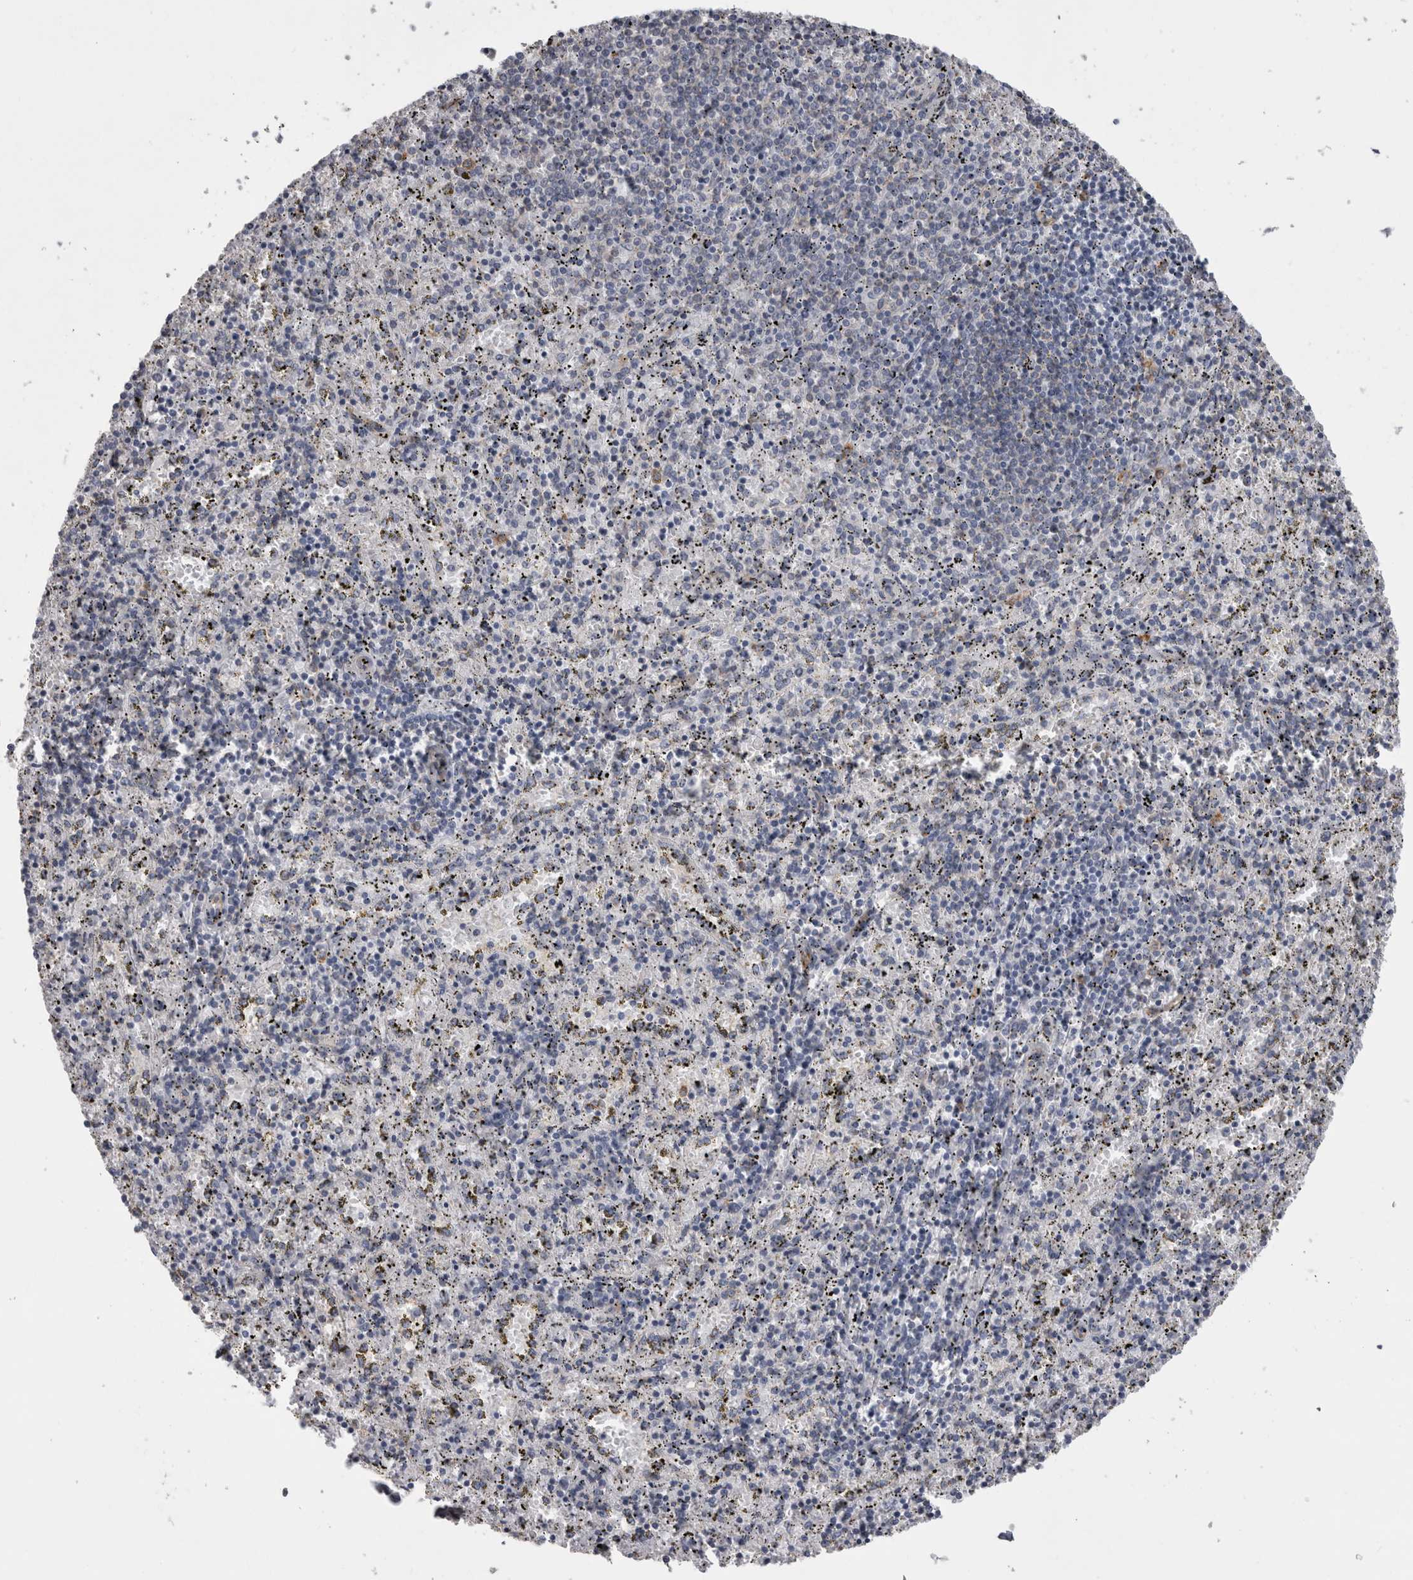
{"staining": {"intensity": "negative", "quantity": "none", "location": "none"}, "tissue": "spleen", "cell_type": "Cells in red pulp", "image_type": "normal", "snomed": [{"axis": "morphology", "description": "Normal tissue, NOS"}, {"axis": "topography", "description": "Spleen"}], "caption": "Protein analysis of benign spleen reveals no significant expression in cells in red pulp.", "gene": "ATXN3L", "patient": {"sex": "male", "age": 11}}